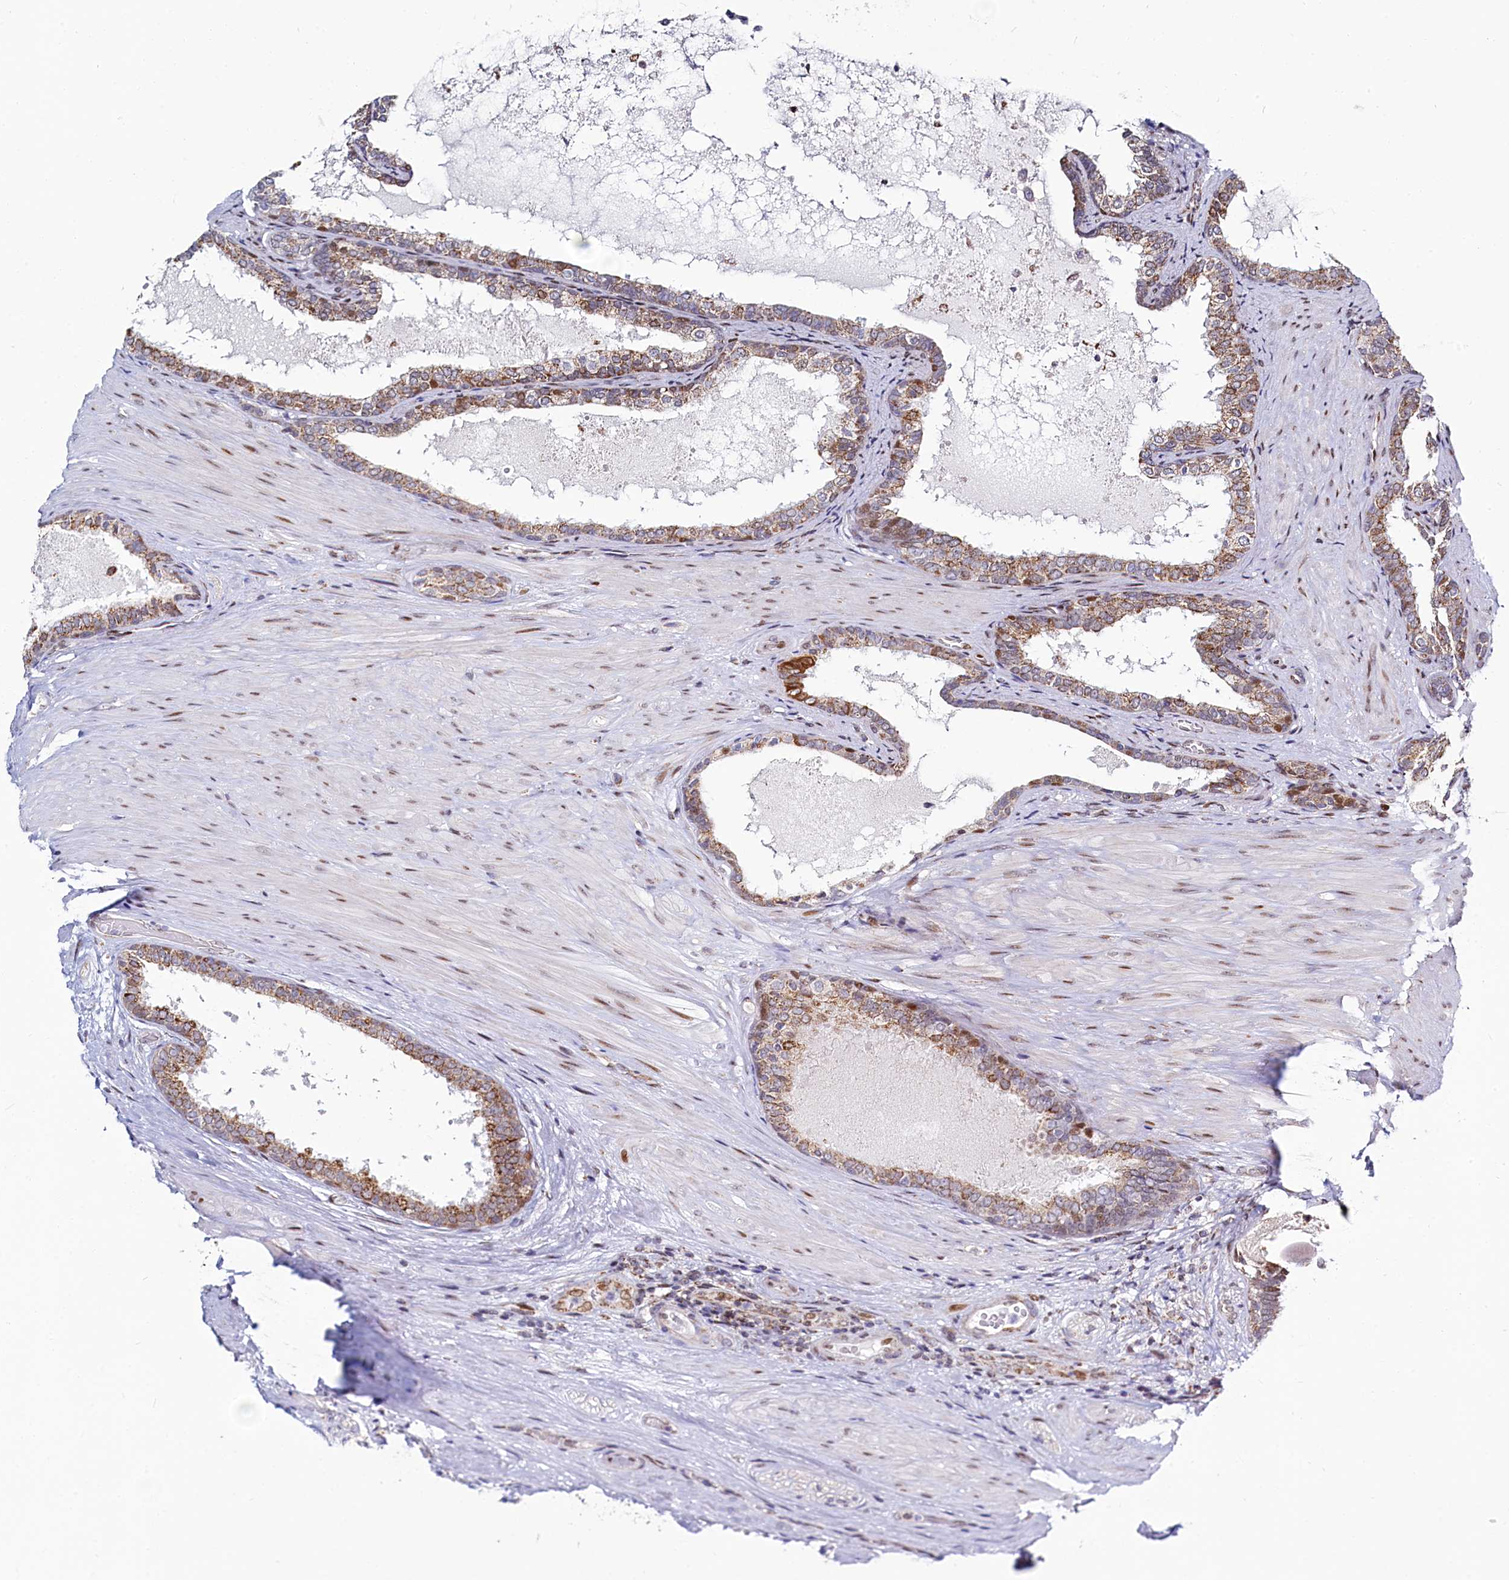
{"staining": {"intensity": "moderate", "quantity": ">75%", "location": "cytoplasmic/membranous"}, "tissue": "prostate cancer", "cell_type": "Tumor cells", "image_type": "cancer", "snomed": [{"axis": "morphology", "description": "Adenocarcinoma, High grade"}, {"axis": "topography", "description": "Prostate"}], "caption": "High-grade adenocarcinoma (prostate) stained for a protein demonstrates moderate cytoplasmic/membranous positivity in tumor cells.", "gene": "HDGFL3", "patient": {"sex": "male", "age": 65}}